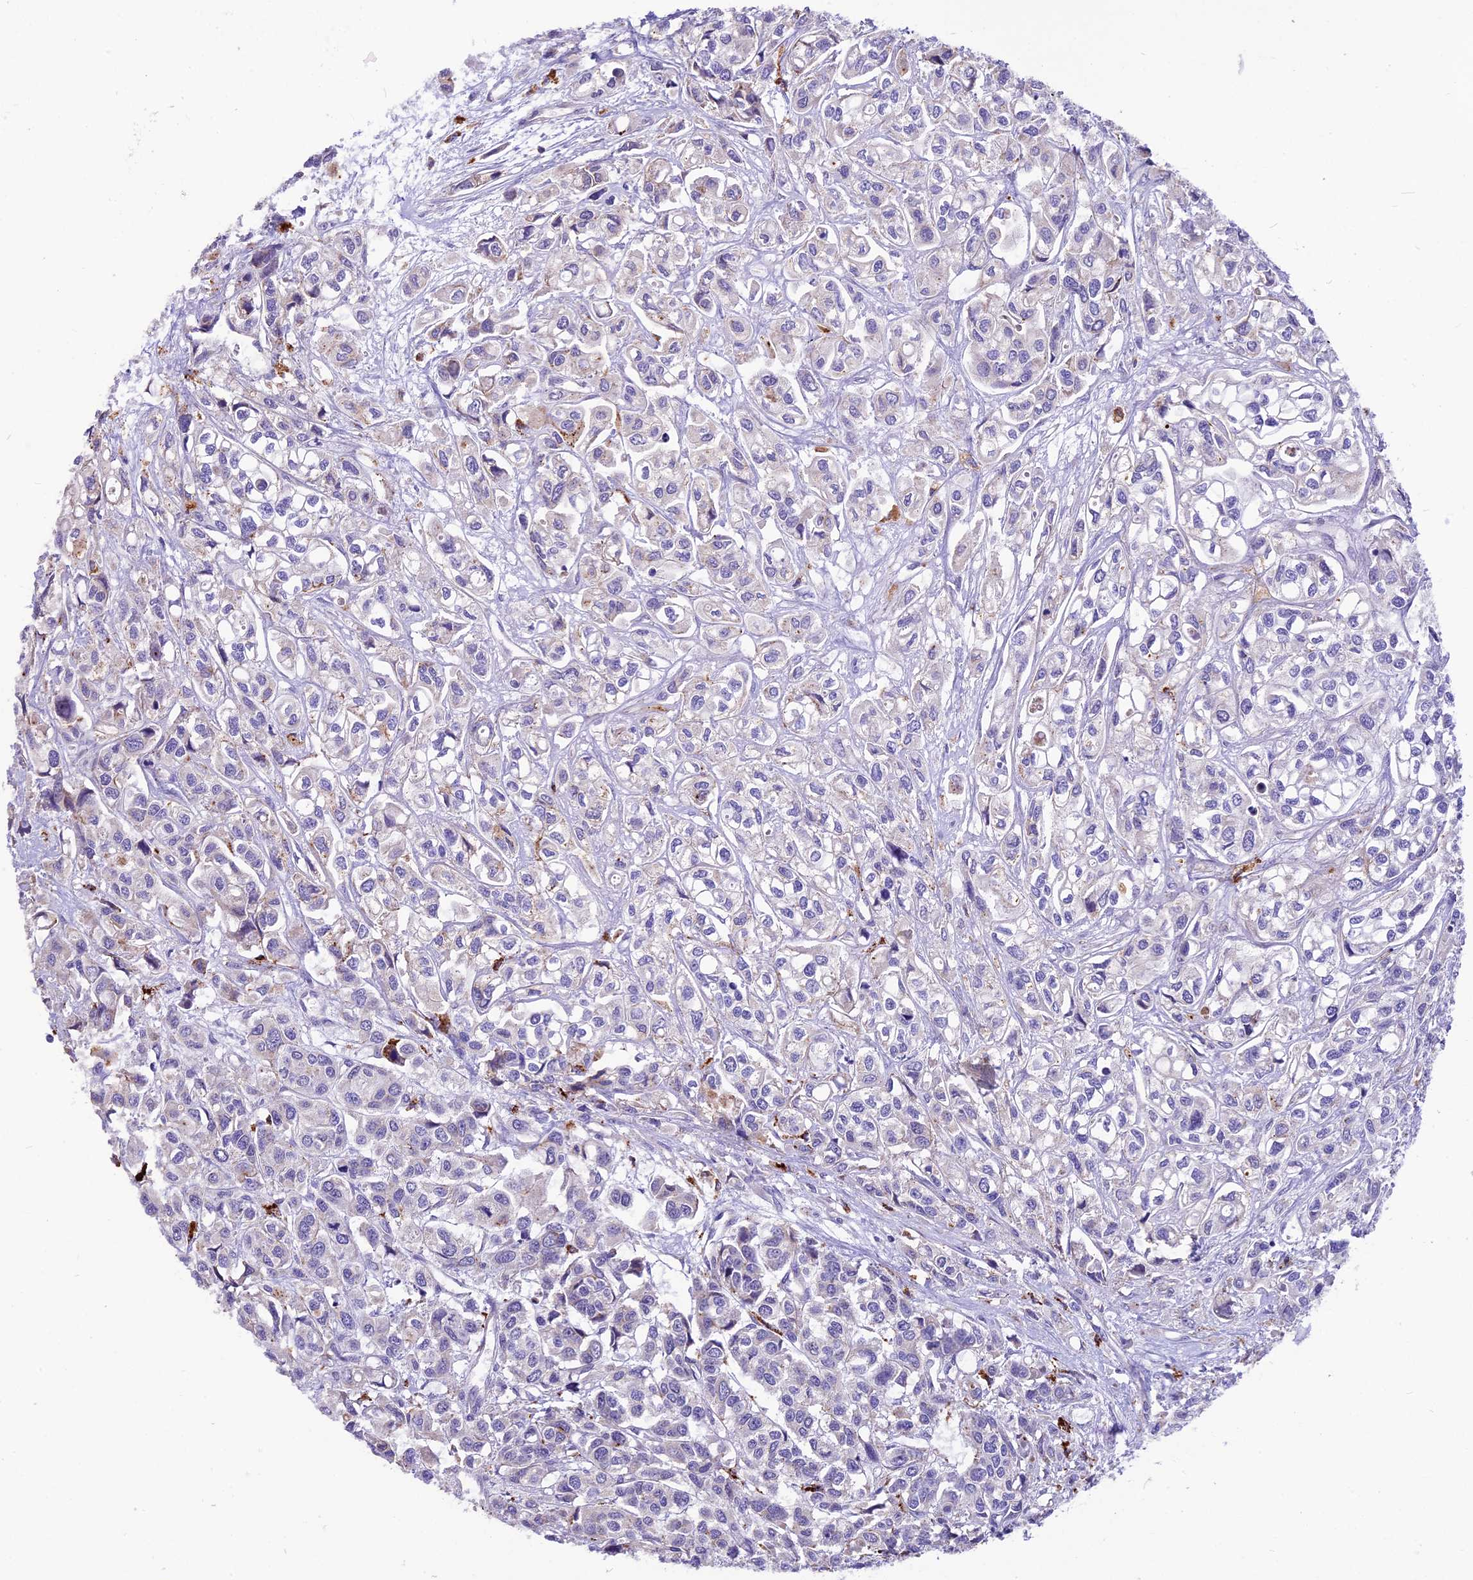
{"staining": {"intensity": "negative", "quantity": "none", "location": "none"}, "tissue": "urothelial cancer", "cell_type": "Tumor cells", "image_type": "cancer", "snomed": [{"axis": "morphology", "description": "Urothelial carcinoma, High grade"}, {"axis": "topography", "description": "Urinary bladder"}], "caption": "Urothelial carcinoma (high-grade) was stained to show a protein in brown. There is no significant staining in tumor cells.", "gene": "THRSP", "patient": {"sex": "male", "age": 67}}